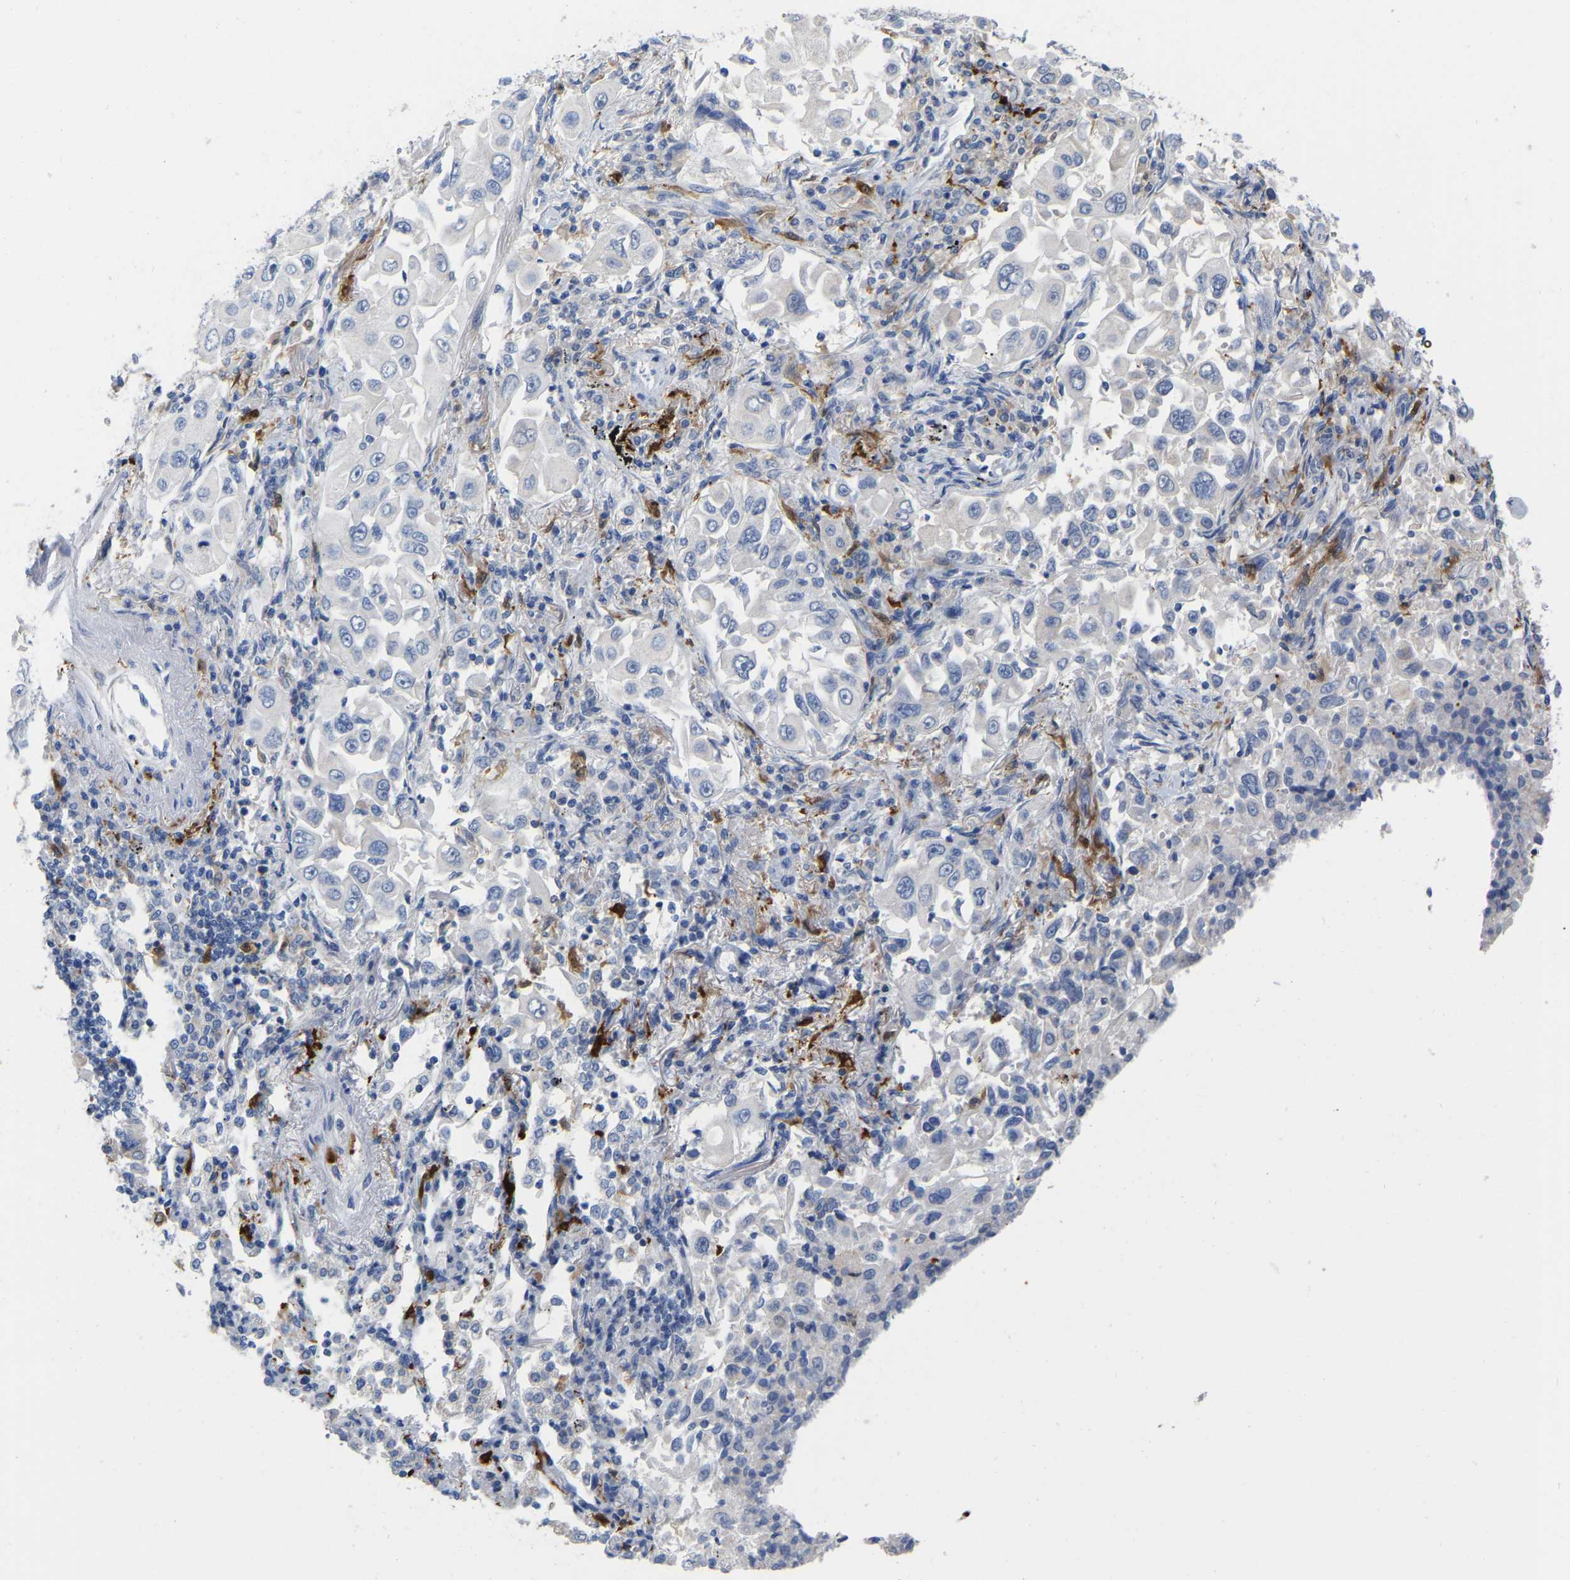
{"staining": {"intensity": "negative", "quantity": "none", "location": "none"}, "tissue": "lung cancer", "cell_type": "Tumor cells", "image_type": "cancer", "snomed": [{"axis": "morphology", "description": "Adenocarcinoma, NOS"}, {"axis": "topography", "description": "Lung"}], "caption": "The image exhibits no staining of tumor cells in lung adenocarcinoma.", "gene": "ULBP2", "patient": {"sex": "male", "age": 84}}